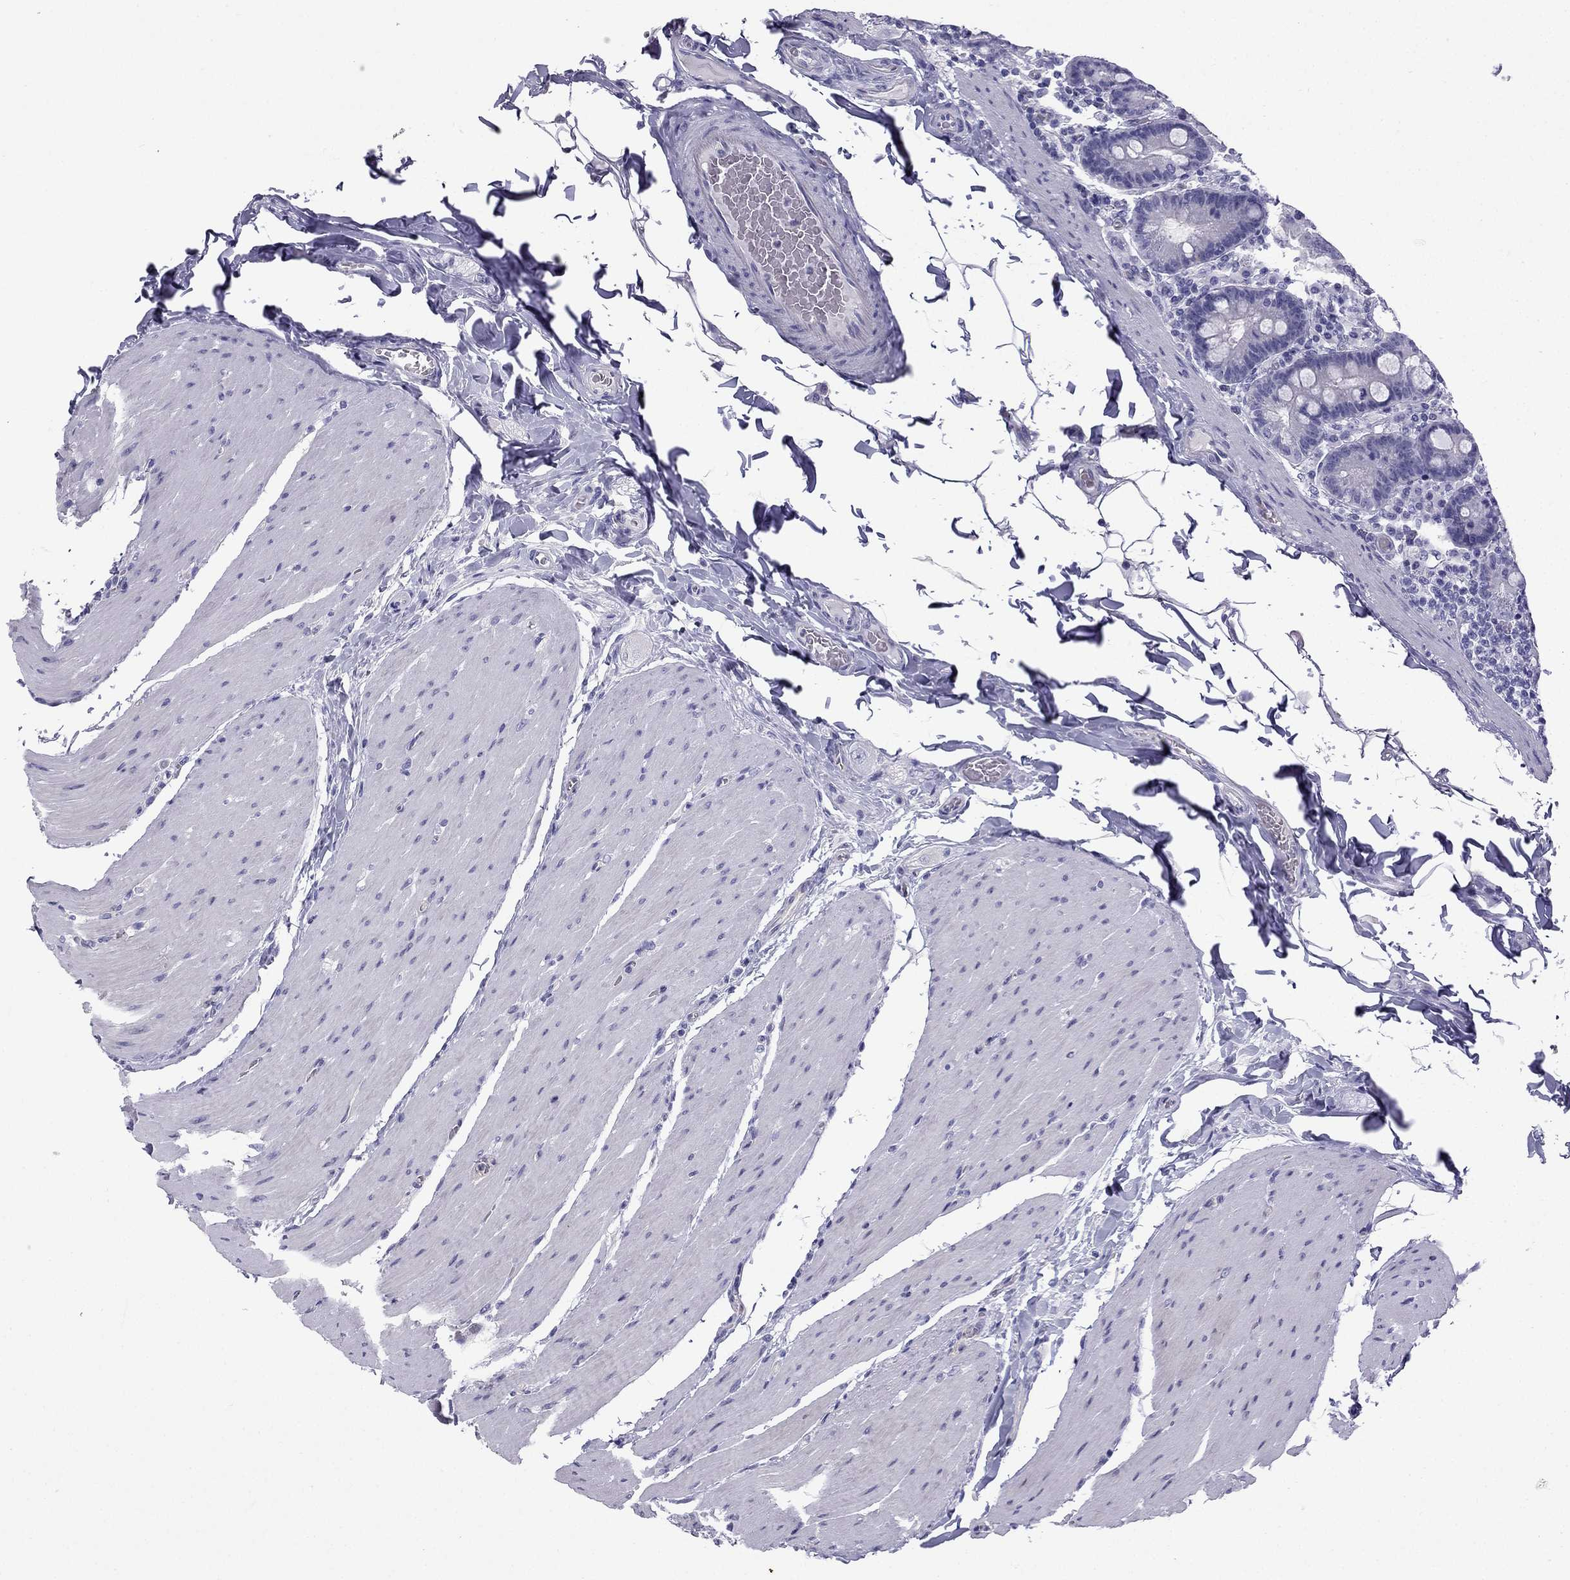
{"staining": {"intensity": "negative", "quantity": "none", "location": "none"}, "tissue": "small intestine", "cell_type": "Glandular cells", "image_type": "normal", "snomed": [{"axis": "morphology", "description": "Normal tissue, NOS"}, {"axis": "topography", "description": "Small intestine"}], "caption": "An immunohistochemistry (IHC) photomicrograph of benign small intestine is shown. There is no staining in glandular cells of small intestine. The staining was performed using DAB (3,3'-diaminobenzidine) to visualize the protein expression in brown, while the nuclei were stained in blue with hematoxylin (Magnification: 20x).", "gene": "GJA8", "patient": {"sex": "male", "age": 37}}